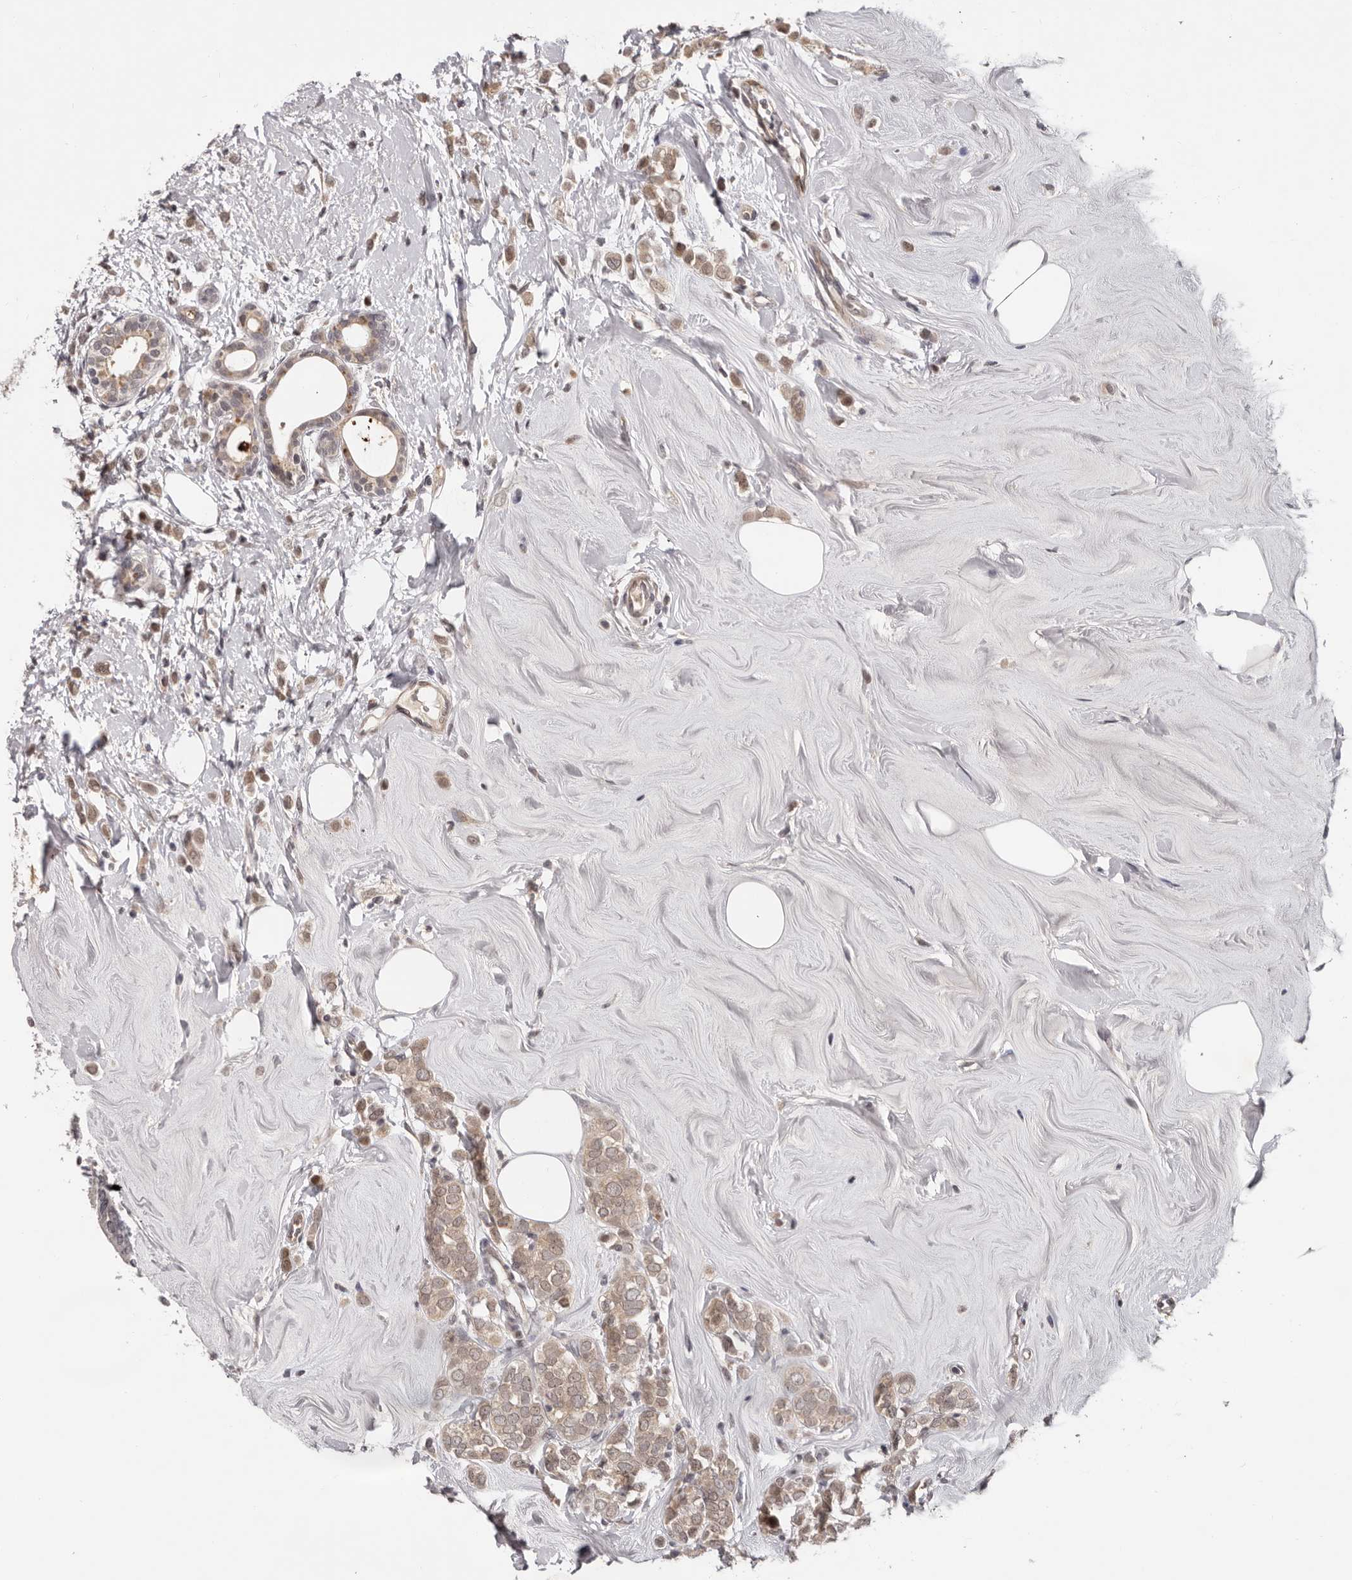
{"staining": {"intensity": "weak", "quantity": ">75%", "location": "cytoplasmic/membranous"}, "tissue": "breast cancer", "cell_type": "Tumor cells", "image_type": "cancer", "snomed": [{"axis": "morphology", "description": "Lobular carcinoma"}, {"axis": "topography", "description": "Breast"}], "caption": "There is low levels of weak cytoplasmic/membranous expression in tumor cells of breast cancer, as demonstrated by immunohistochemical staining (brown color).", "gene": "TBX5", "patient": {"sex": "female", "age": 47}}